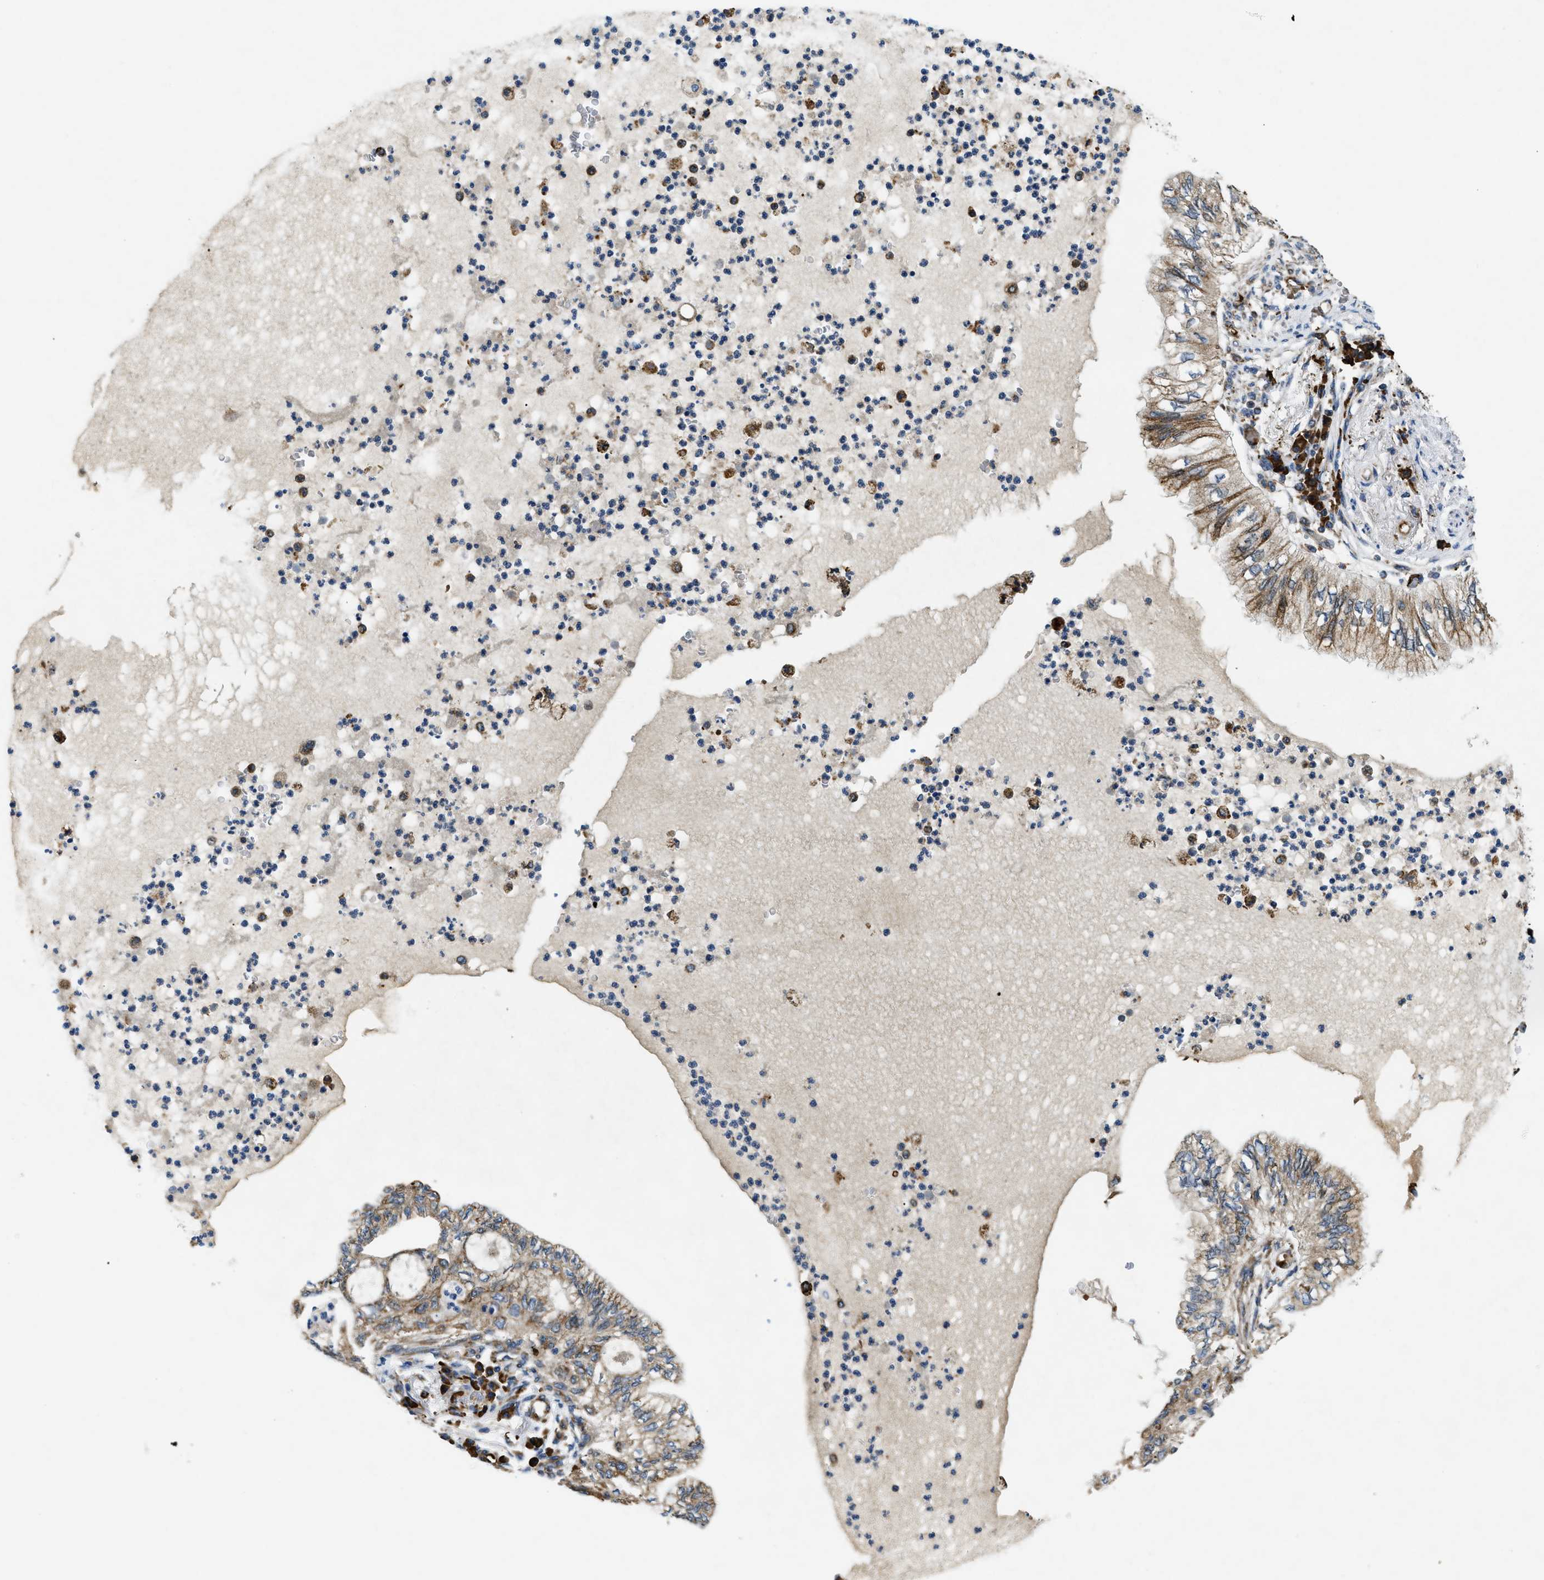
{"staining": {"intensity": "moderate", "quantity": "25%-75%", "location": "cytoplasmic/membranous"}, "tissue": "lung cancer", "cell_type": "Tumor cells", "image_type": "cancer", "snomed": [{"axis": "morphology", "description": "Normal tissue, NOS"}, {"axis": "morphology", "description": "Adenocarcinoma, NOS"}, {"axis": "topography", "description": "Bronchus"}, {"axis": "topography", "description": "Lung"}], "caption": "A medium amount of moderate cytoplasmic/membranous expression is seen in about 25%-75% of tumor cells in lung cancer tissue.", "gene": "CSPG4", "patient": {"sex": "female", "age": 70}}